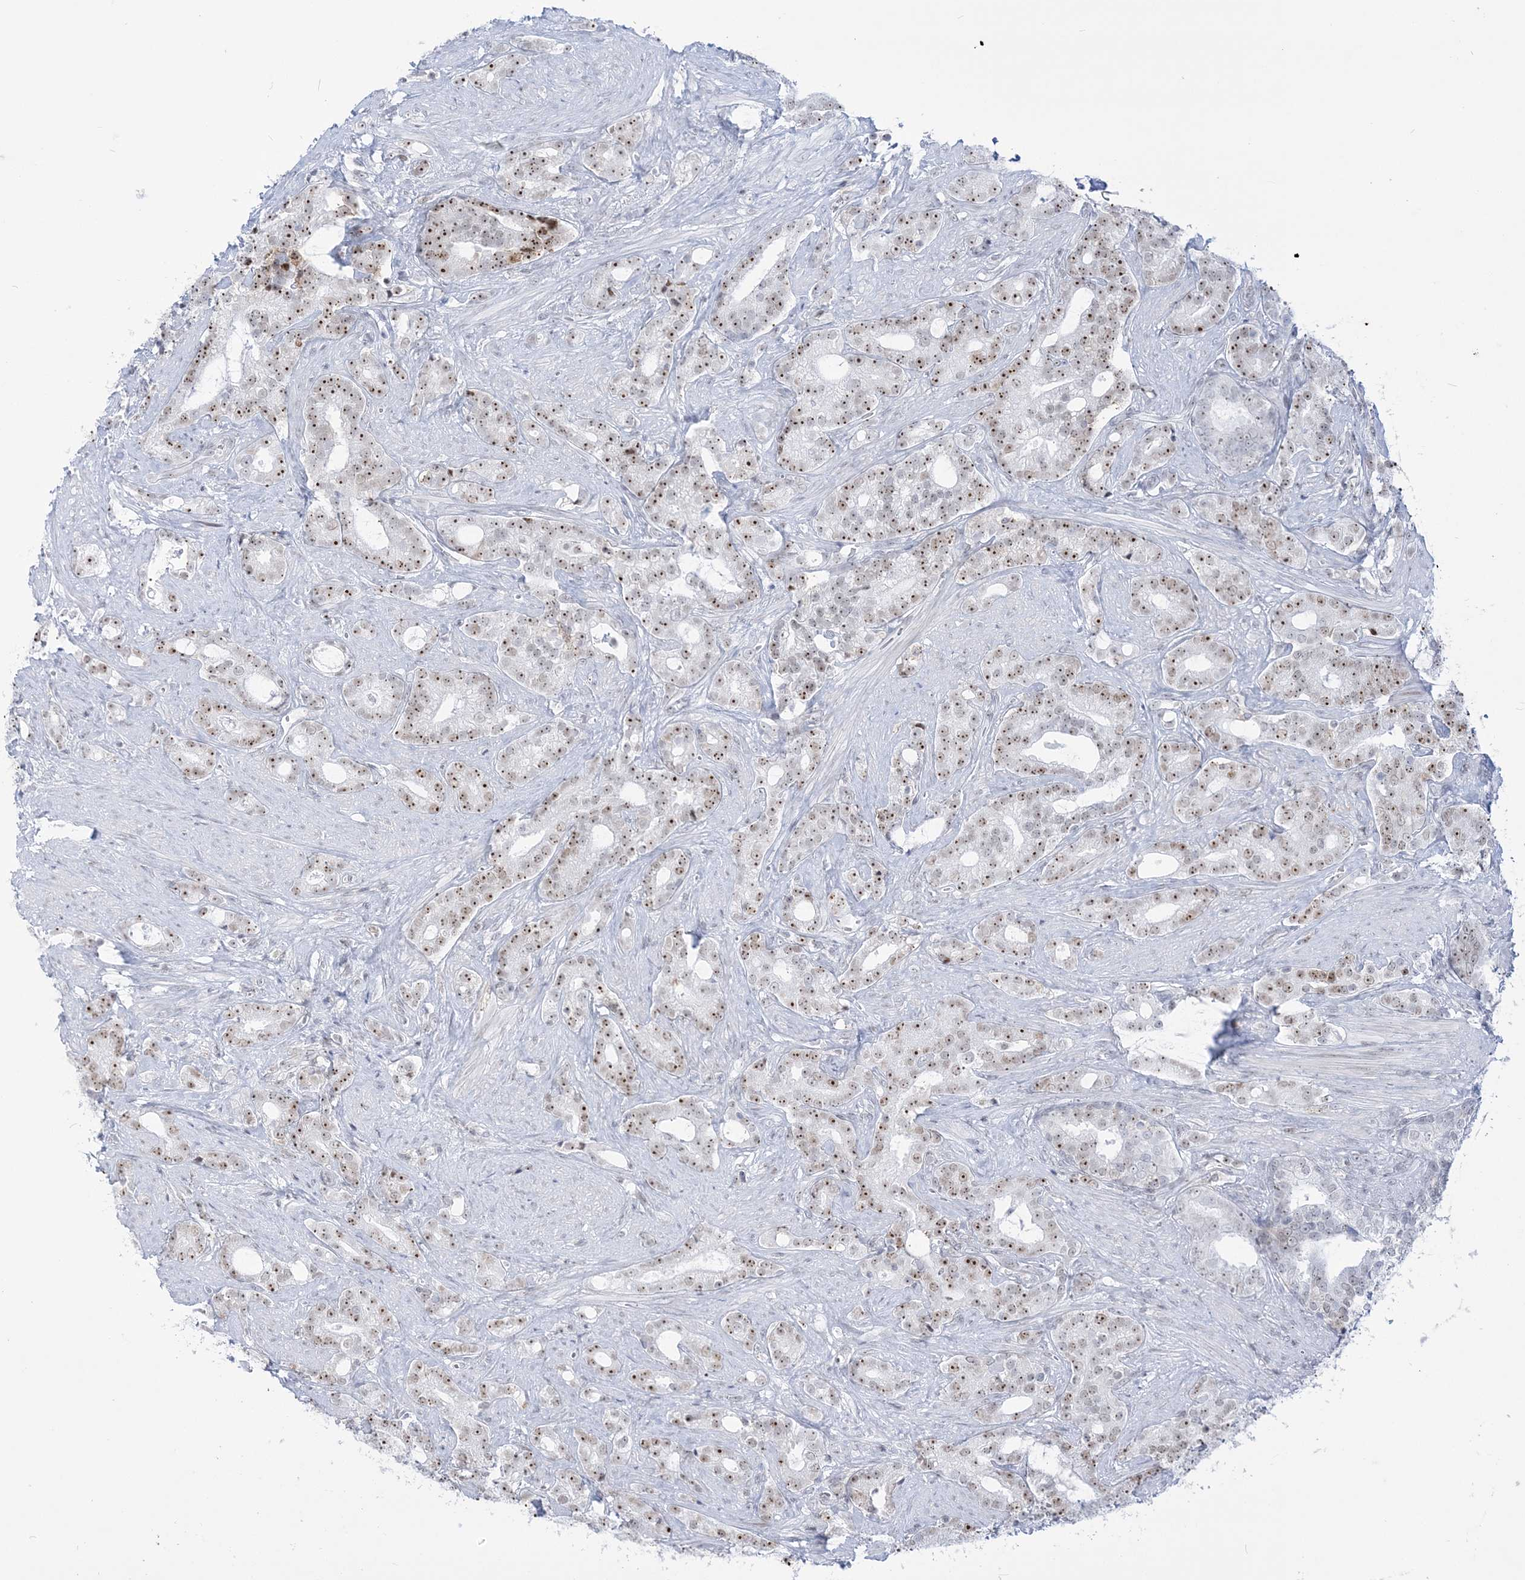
{"staining": {"intensity": "moderate", "quantity": "25%-75%", "location": "nuclear"}, "tissue": "prostate cancer", "cell_type": "Tumor cells", "image_type": "cancer", "snomed": [{"axis": "morphology", "description": "Adenocarcinoma, High grade"}, {"axis": "topography", "description": "Prostate and seminal vesicle, NOS"}], "caption": "Prostate high-grade adenocarcinoma tissue exhibits moderate nuclear staining in about 25%-75% of tumor cells", "gene": "DDX21", "patient": {"sex": "male", "age": 67}}